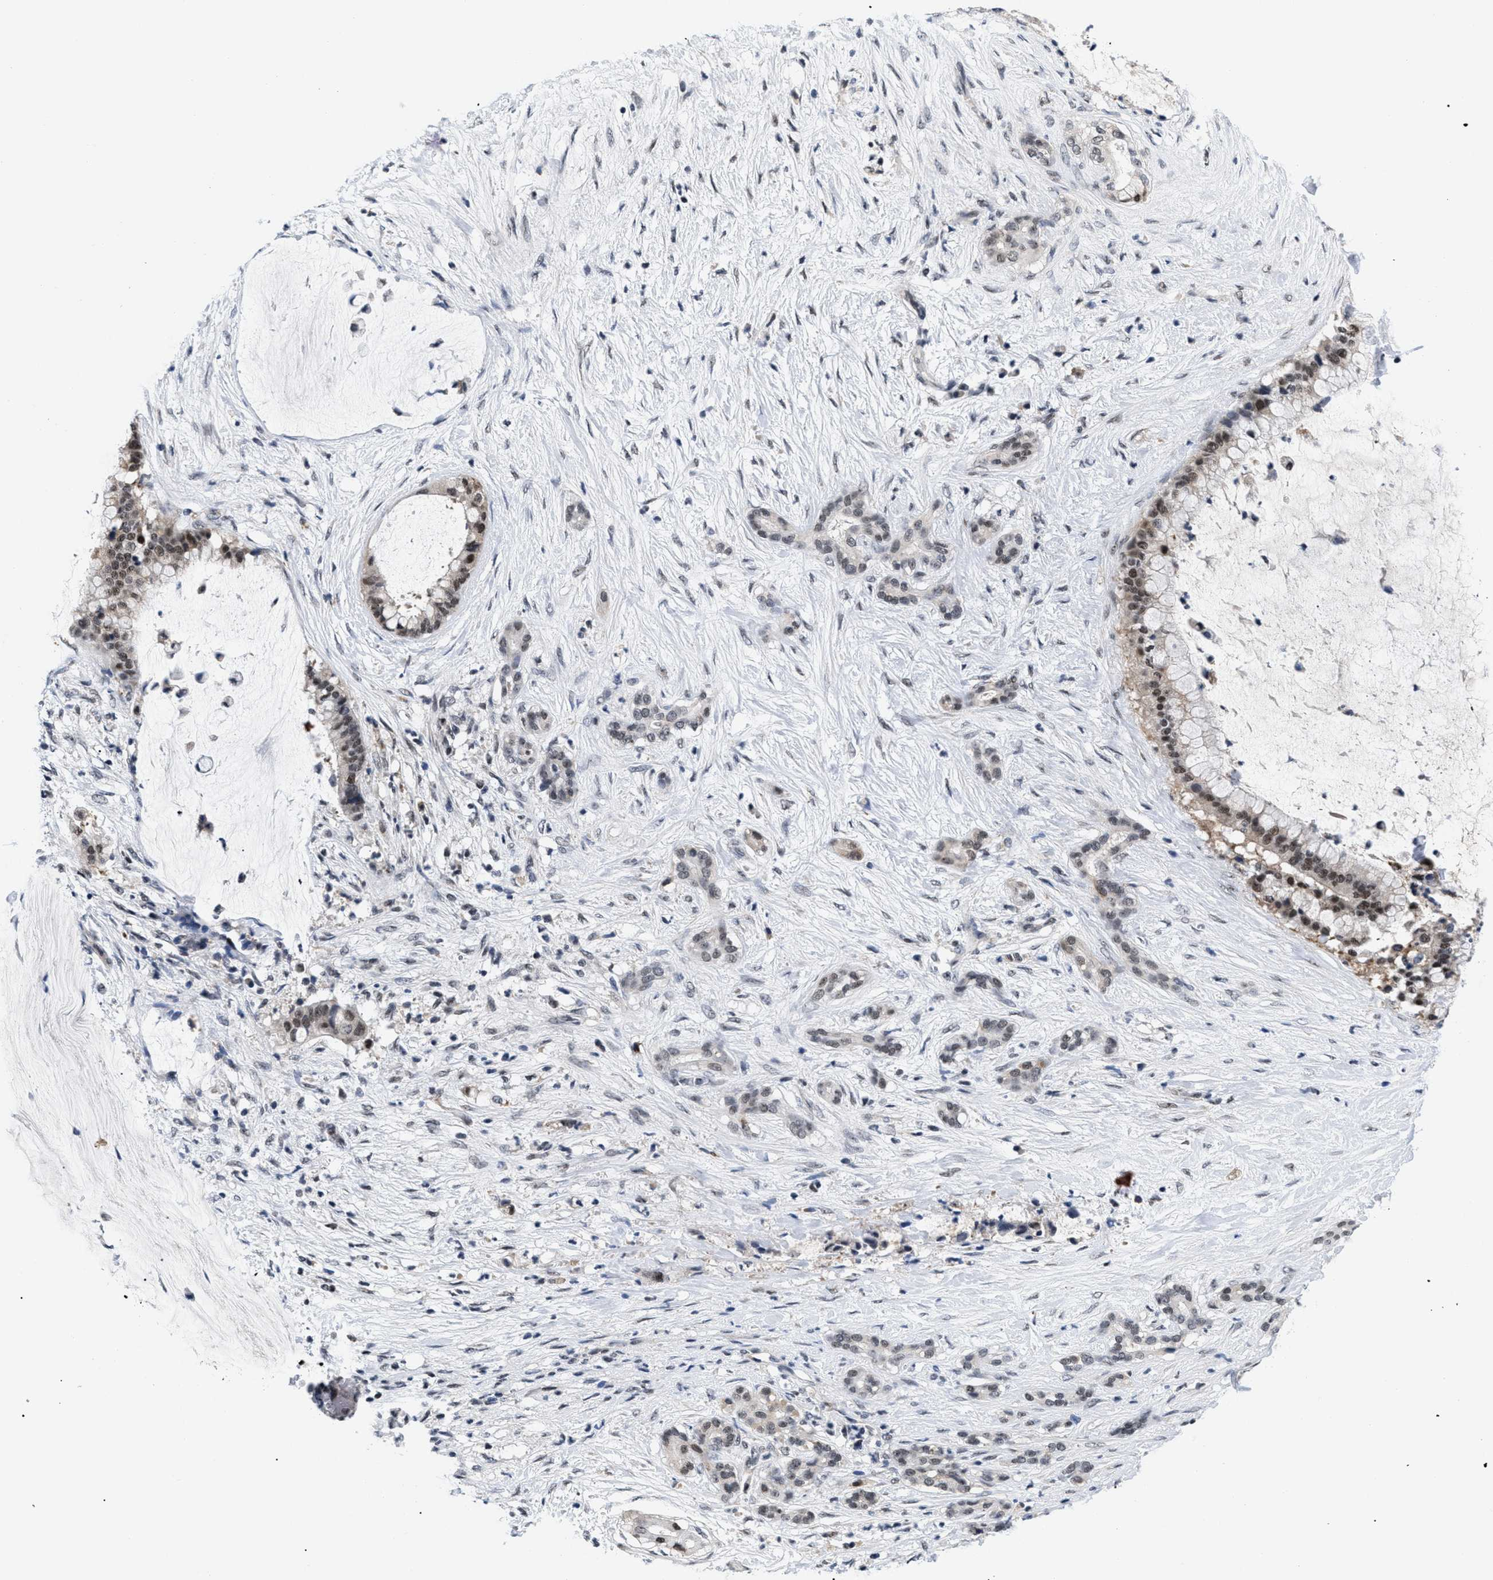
{"staining": {"intensity": "weak", "quantity": ">75%", "location": "nuclear"}, "tissue": "pancreatic cancer", "cell_type": "Tumor cells", "image_type": "cancer", "snomed": [{"axis": "morphology", "description": "Adenocarcinoma, NOS"}, {"axis": "topography", "description": "Pancreas"}], "caption": "A brown stain highlights weak nuclear positivity of a protein in pancreatic adenocarcinoma tumor cells.", "gene": "PITHD1", "patient": {"sex": "male", "age": 41}}